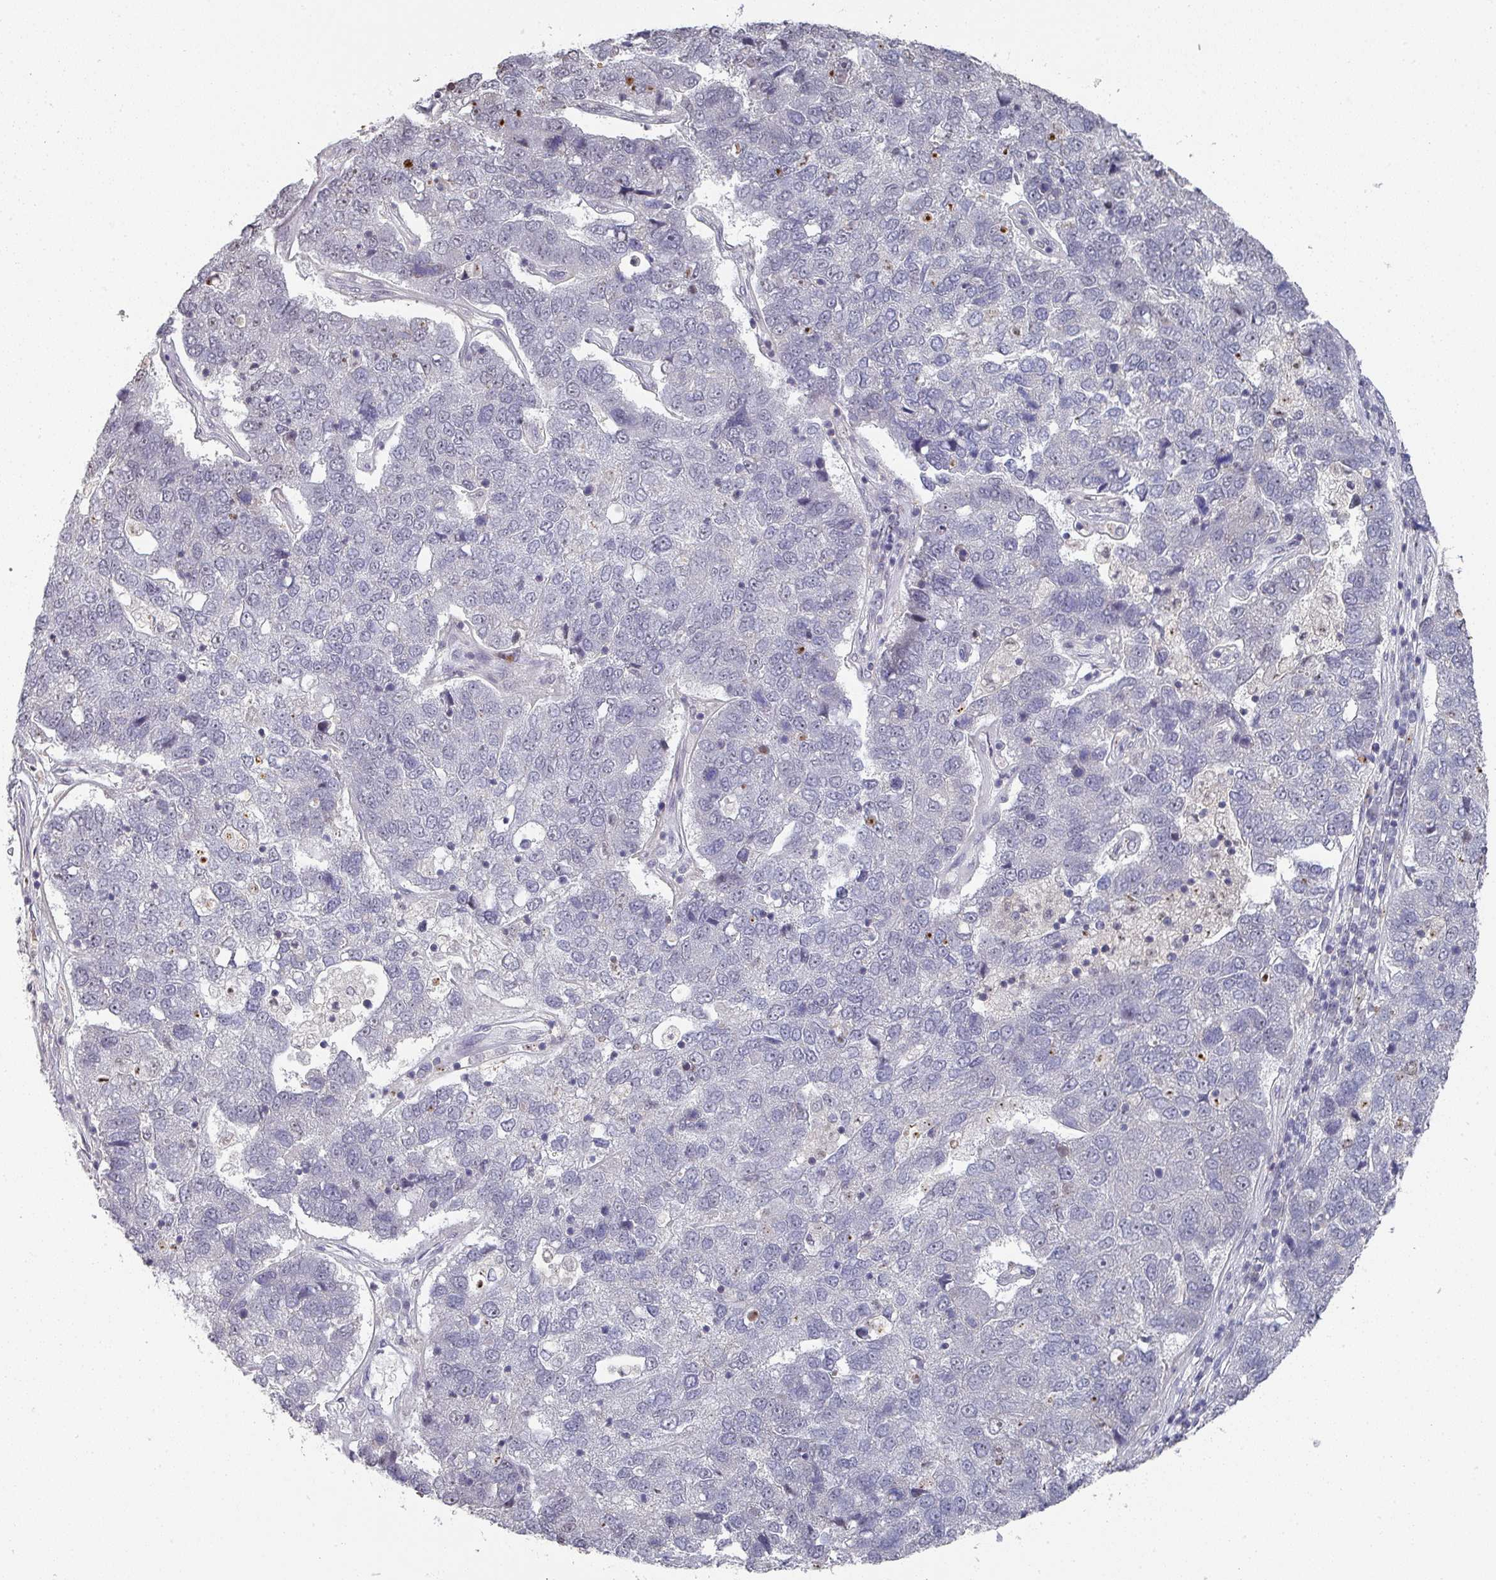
{"staining": {"intensity": "negative", "quantity": "none", "location": "none"}, "tissue": "pancreatic cancer", "cell_type": "Tumor cells", "image_type": "cancer", "snomed": [{"axis": "morphology", "description": "Adenocarcinoma, NOS"}, {"axis": "topography", "description": "Pancreas"}], "caption": "Immunohistochemistry image of neoplastic tissue: pancreatic cancer stained with DAB demonstrates no significant protein staining in tumor cells. (DAB (3,3'-diaminobenzidine) IHC, high magnification).", "gene": "ZNF654", "patient": {"sex": "female", "age": 61}}